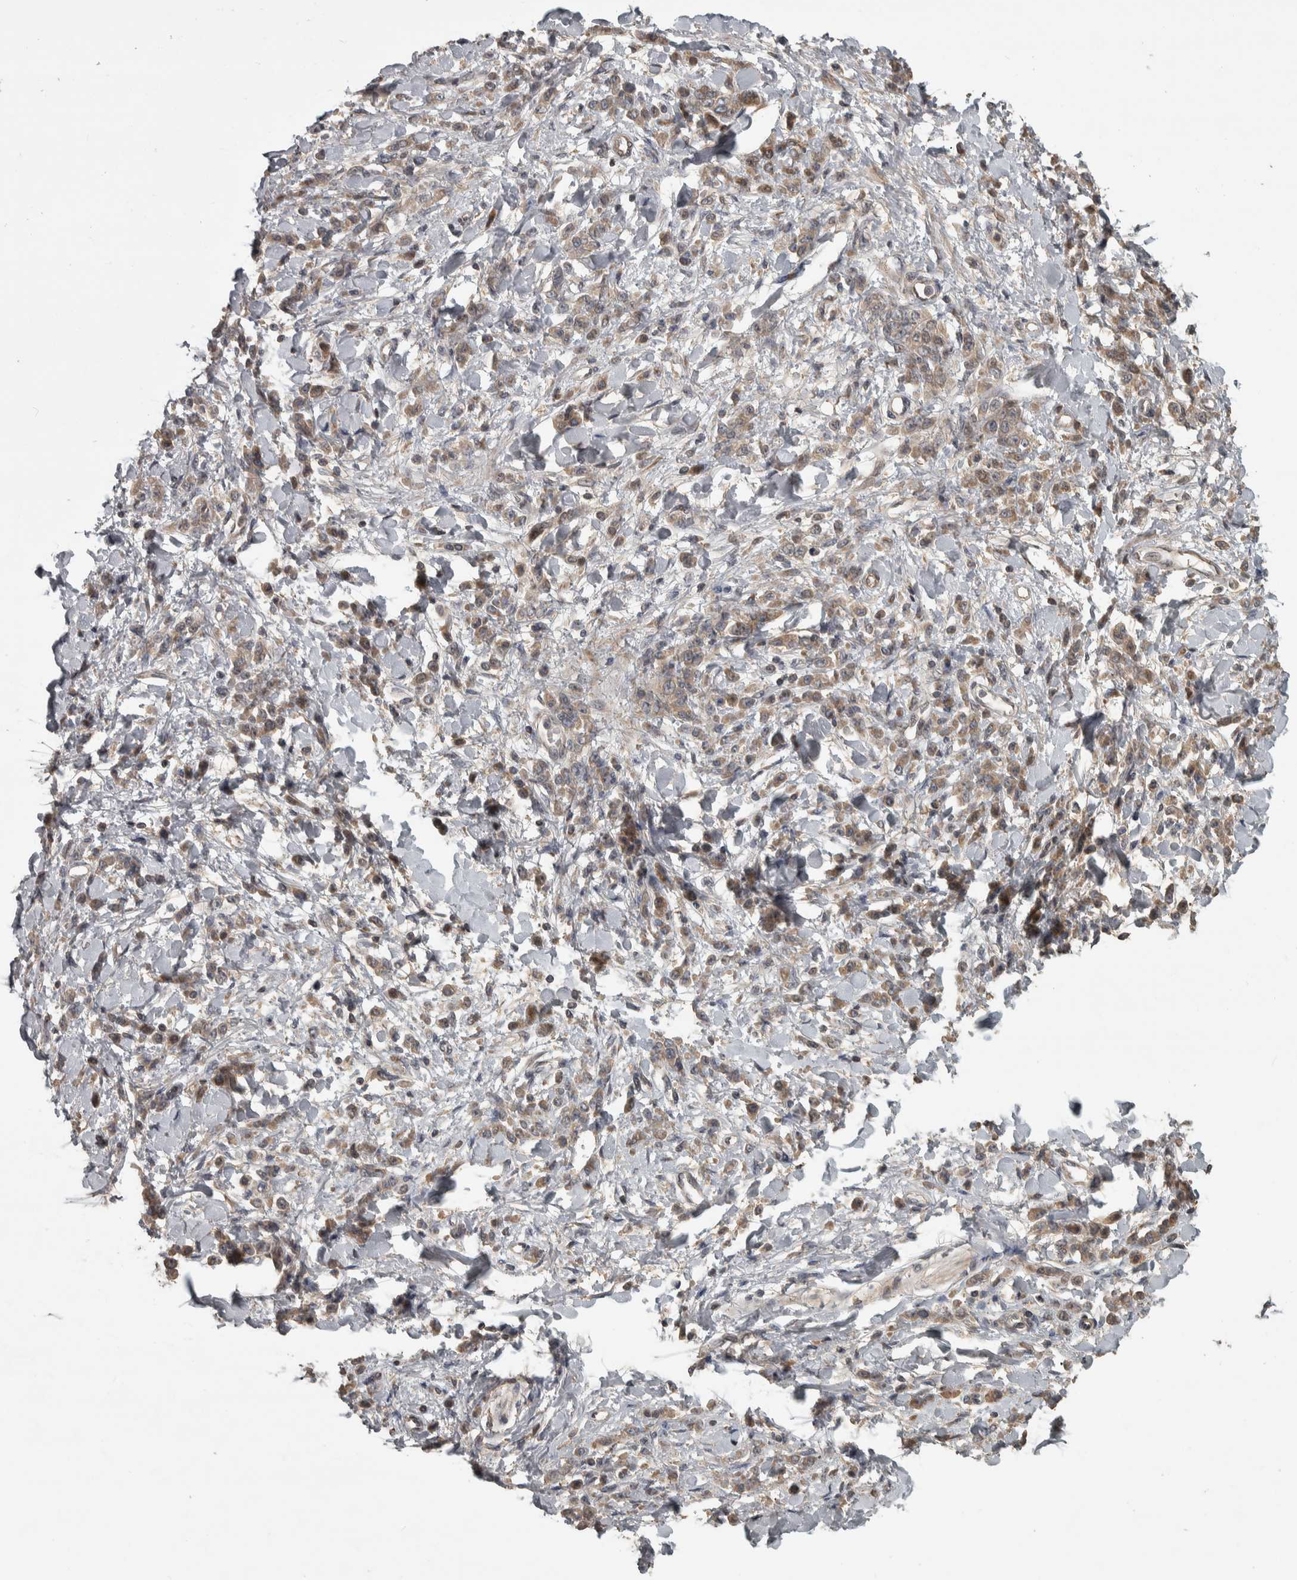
{"staining": {"intensity": "weak", "quantity": "25%-75%", "location": "cytoplasmic/membranous"}, "tissue": "stomach cancer", "cell_type": "Tumor cells", "image_type": "cancer", "snomed": [{"axis": "morphology", "description": "Normal tissue, NOS"}, {"axis": "morphology", "description": "Adenocarcinoma, NOS"}, {"axis": "topography", "description": "Stomach"}], "caption": "Brown immunohistochemical staining in stomach cancer (adenocarcinoma) demonstrates weak cytoplasmic/membranous expression in approximately 25%-75% of tumor cells.", "gene": "ERAL1", "patient": {"sex": "male", "age": 82}}